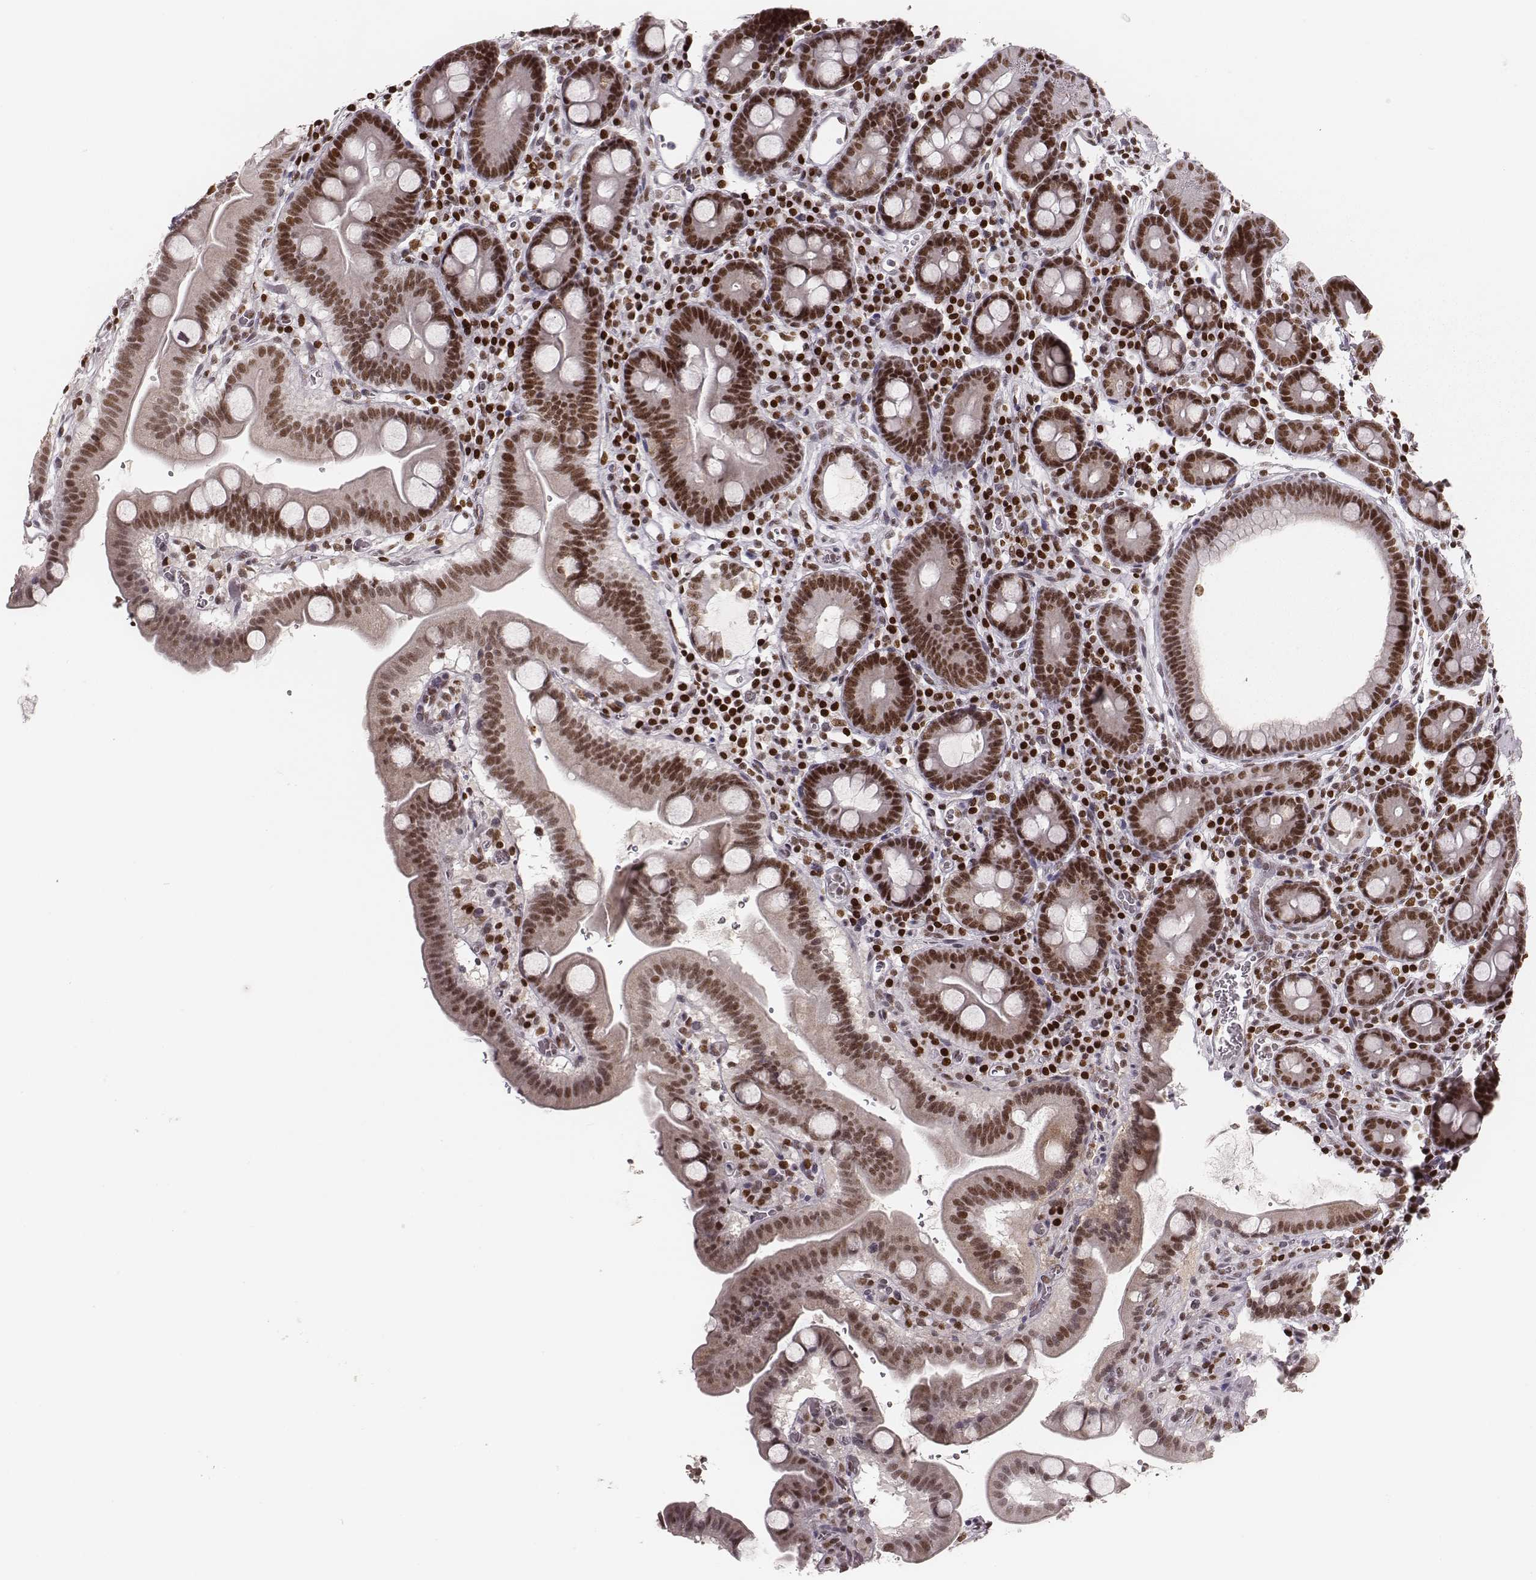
{"staining": {"intensity": "moderate", "quantity": ">75%", "location": "nuclear"}, "tissue": "duodenum", "cell_type": "Glandular cells", "image_type": "normal", "snomed": [{"axis": "morphology", "description": "Normal tissue, NOS"}, {"axis": "topography", "description": "Duodenum"}], "caption": "A photomicrograph of duodenum stained for a protein displays moderate nuclear brown staining in glandular cells. (DAB (3,3'-diaminobenzidine) IHC with brightfield microscopy, high magnification).", "gene": "PARP1", "patient": {"sex": "male", "age": 59}}